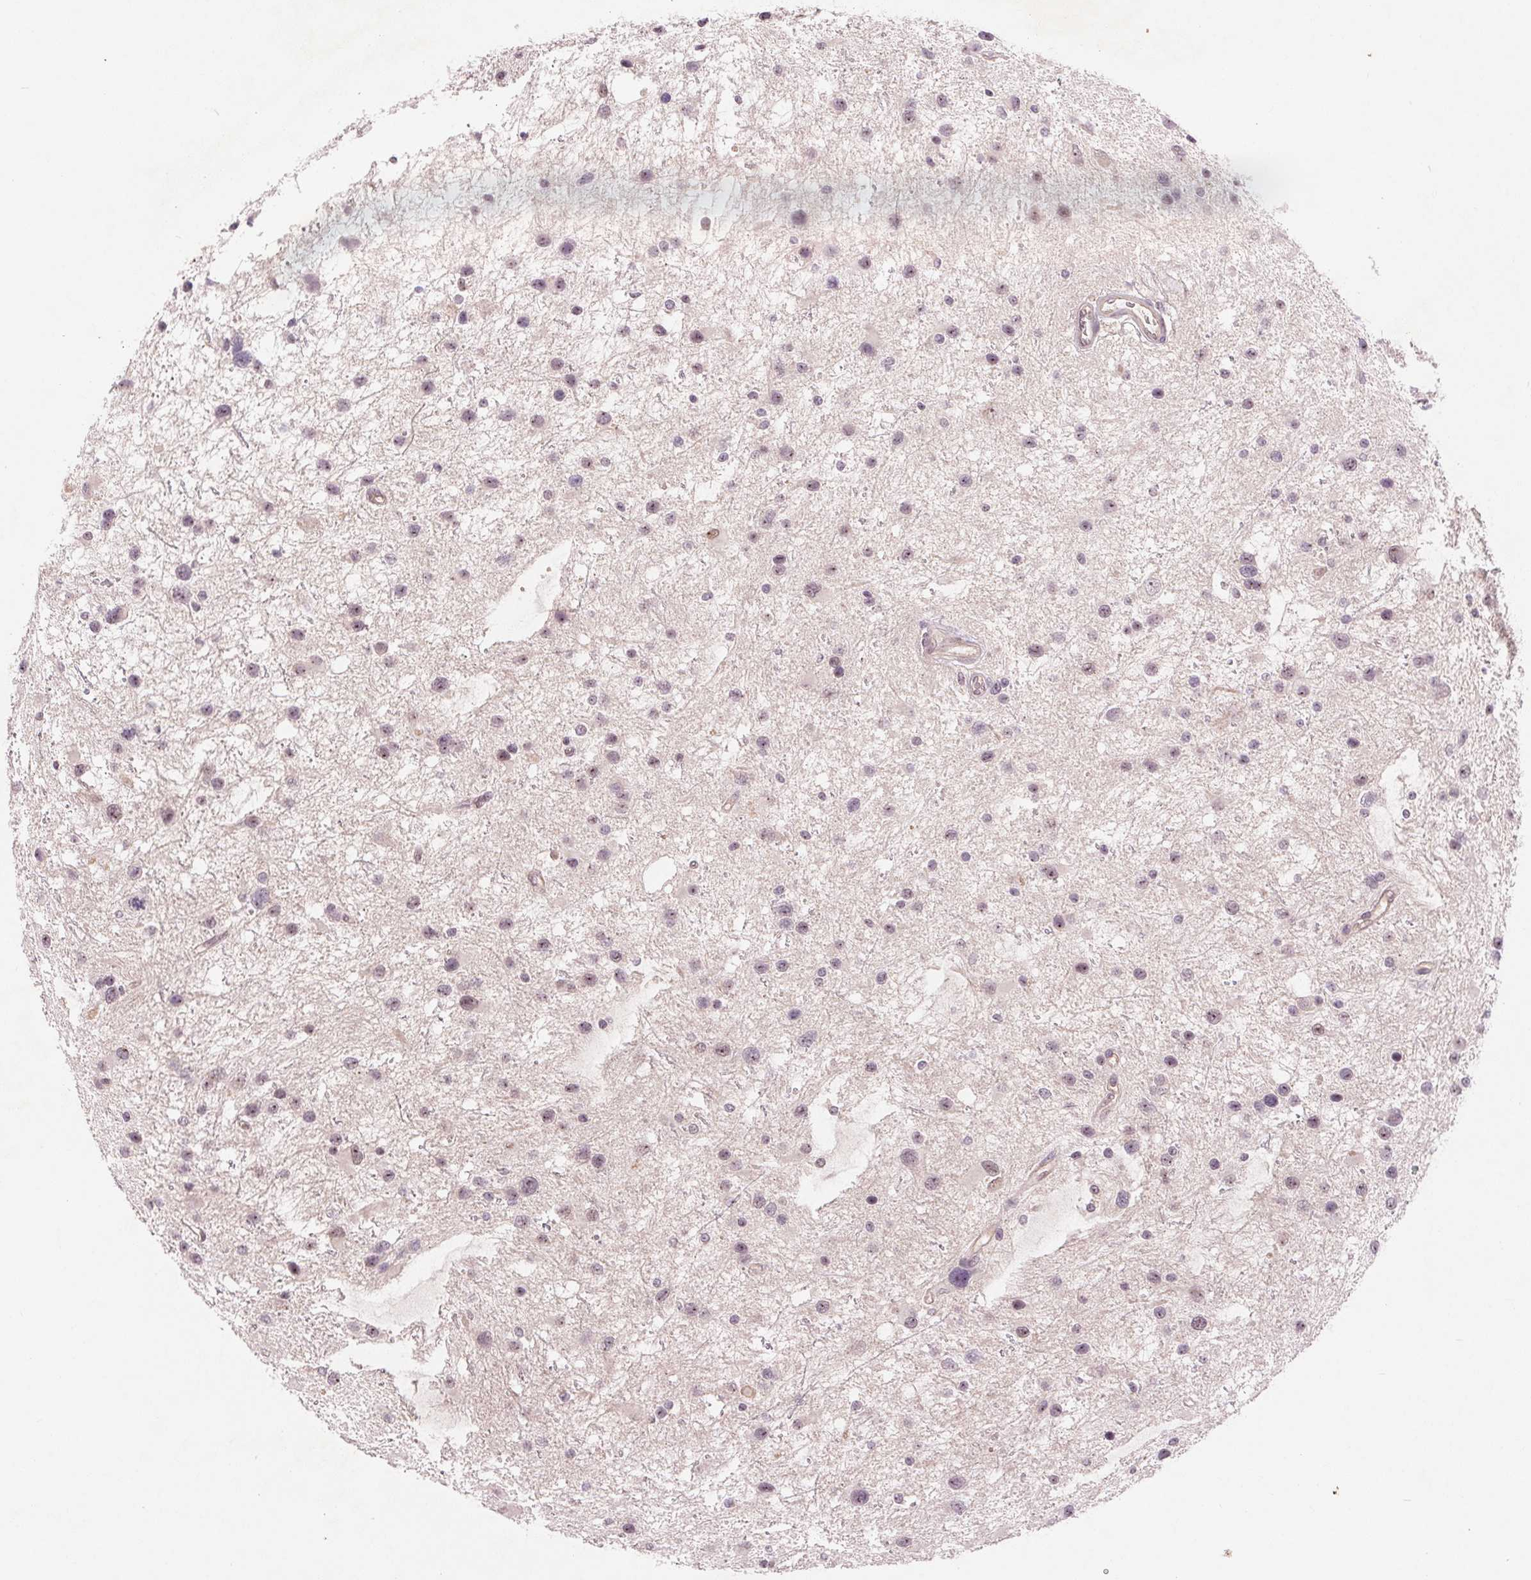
{"staining": {"intensity": "weak", "quantity": "25%-75%", "location": "nuclear"}, "tissue": "glioma", "cell_type": "Tumor cells", "image_type": "cancer", "snomed": [{"axis": "morphology", "description": "Glioma, malignant, Low grade"}, {"axis": "topography", "description": "Brain"}], "caption": "Immunohistochemical staining of malignant low-grade glioma reveals low levels of weak nuclear protein expression in about 25%-75% of tumor cells. (IHC, brightfield microscopy, high magnification).", "gene": "RANBP3L", "patient": {"sex": "female", "age": 32}}